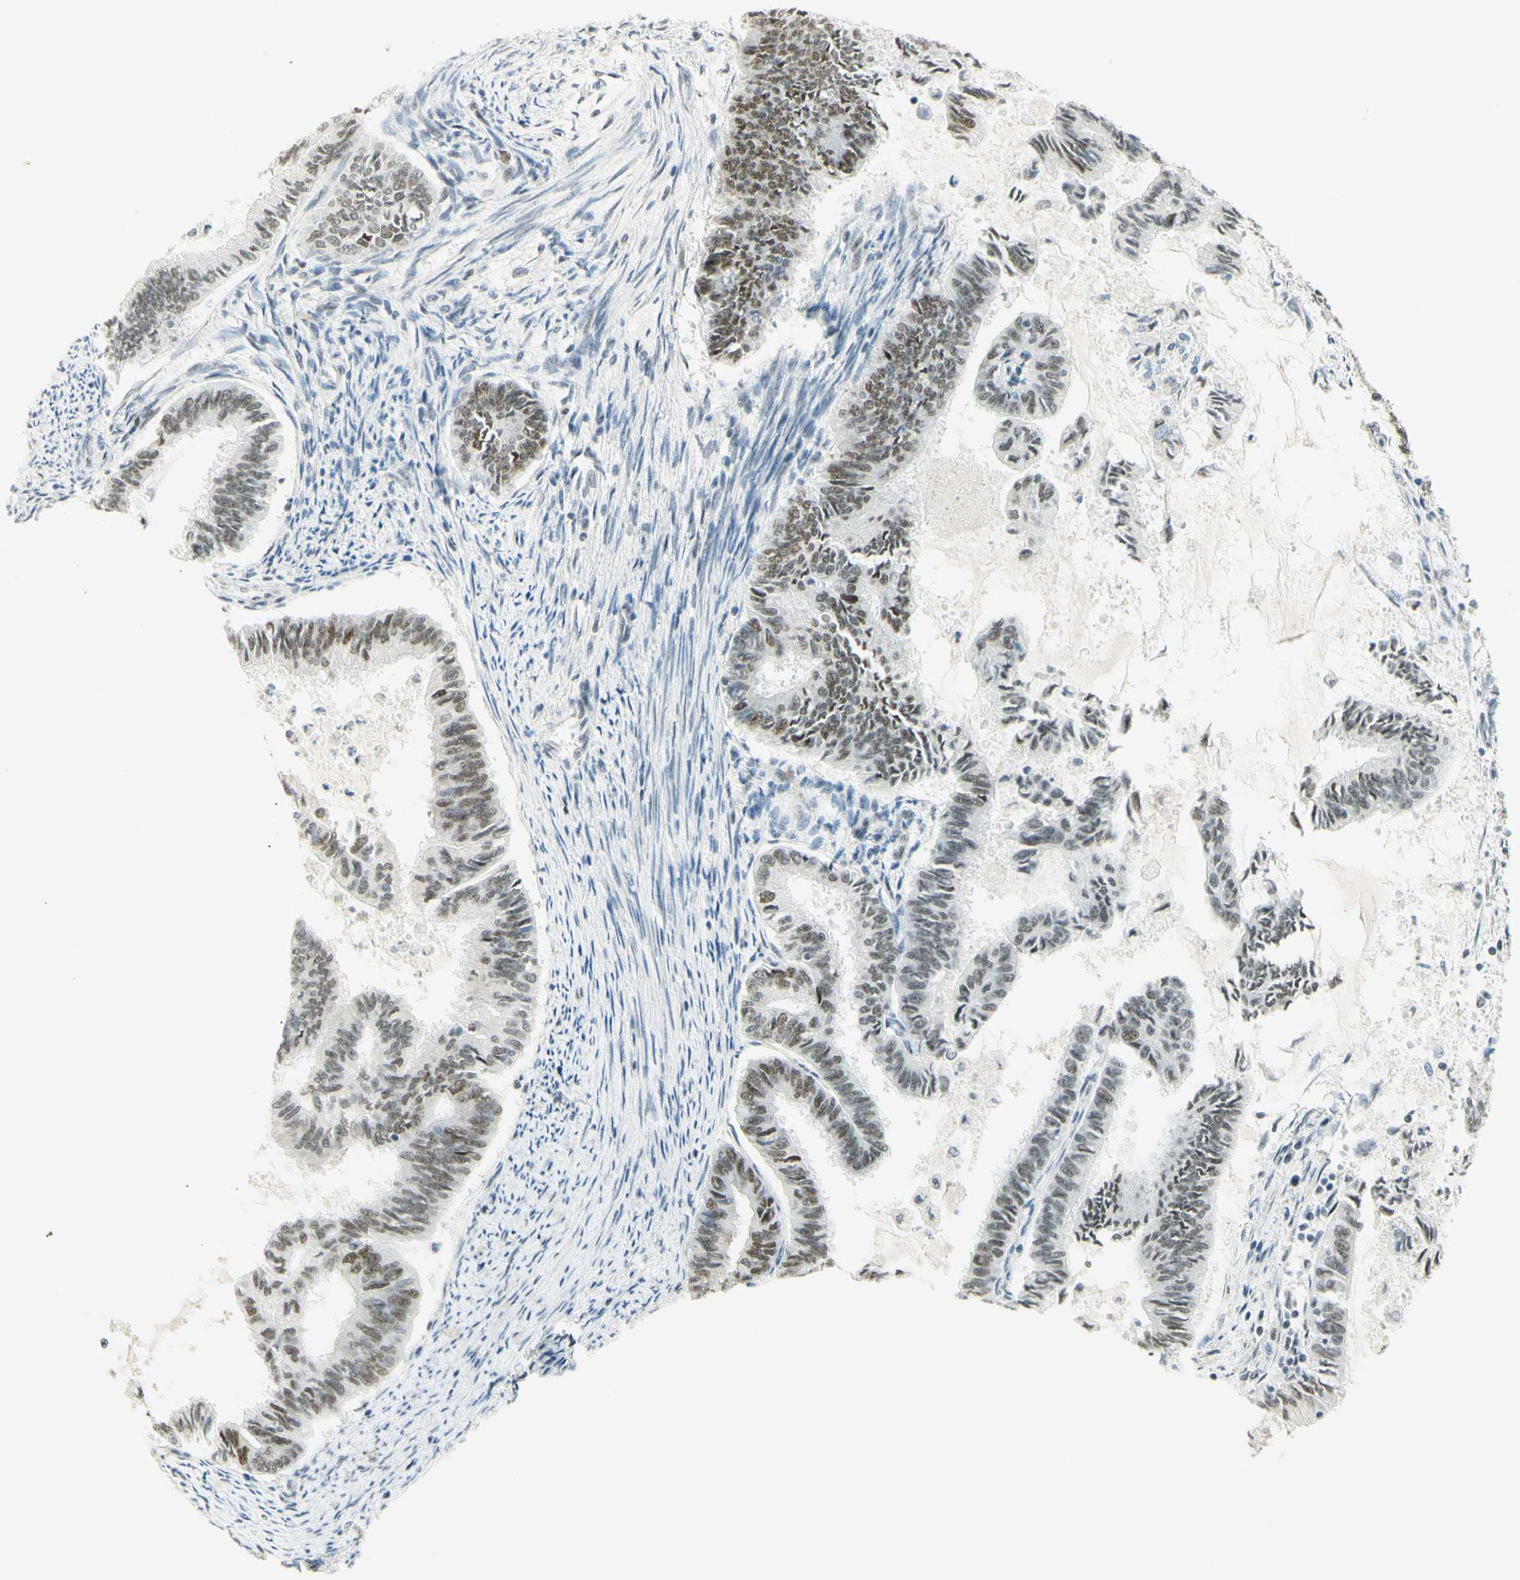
{"staining": {"intensity": "weak", "quantity": ">75%", "location": "none"}, "tissue": "endometrial cancer", "cell_type": "Tumor cells", "image_type": "cancer", "snomed": [{"axis": "morphology", "description": "Adenocarcinoma, NOS"}, {"axis": "topography", "description": "Endometrium"}], "caption": "Tumor cells exhibit low levels of weak None positivity in approximately >75% of cells in human endometrial cancer (adenocarcinoma).", "gene": "PMS2", "patient": {"sex": "female", "age": 86}}